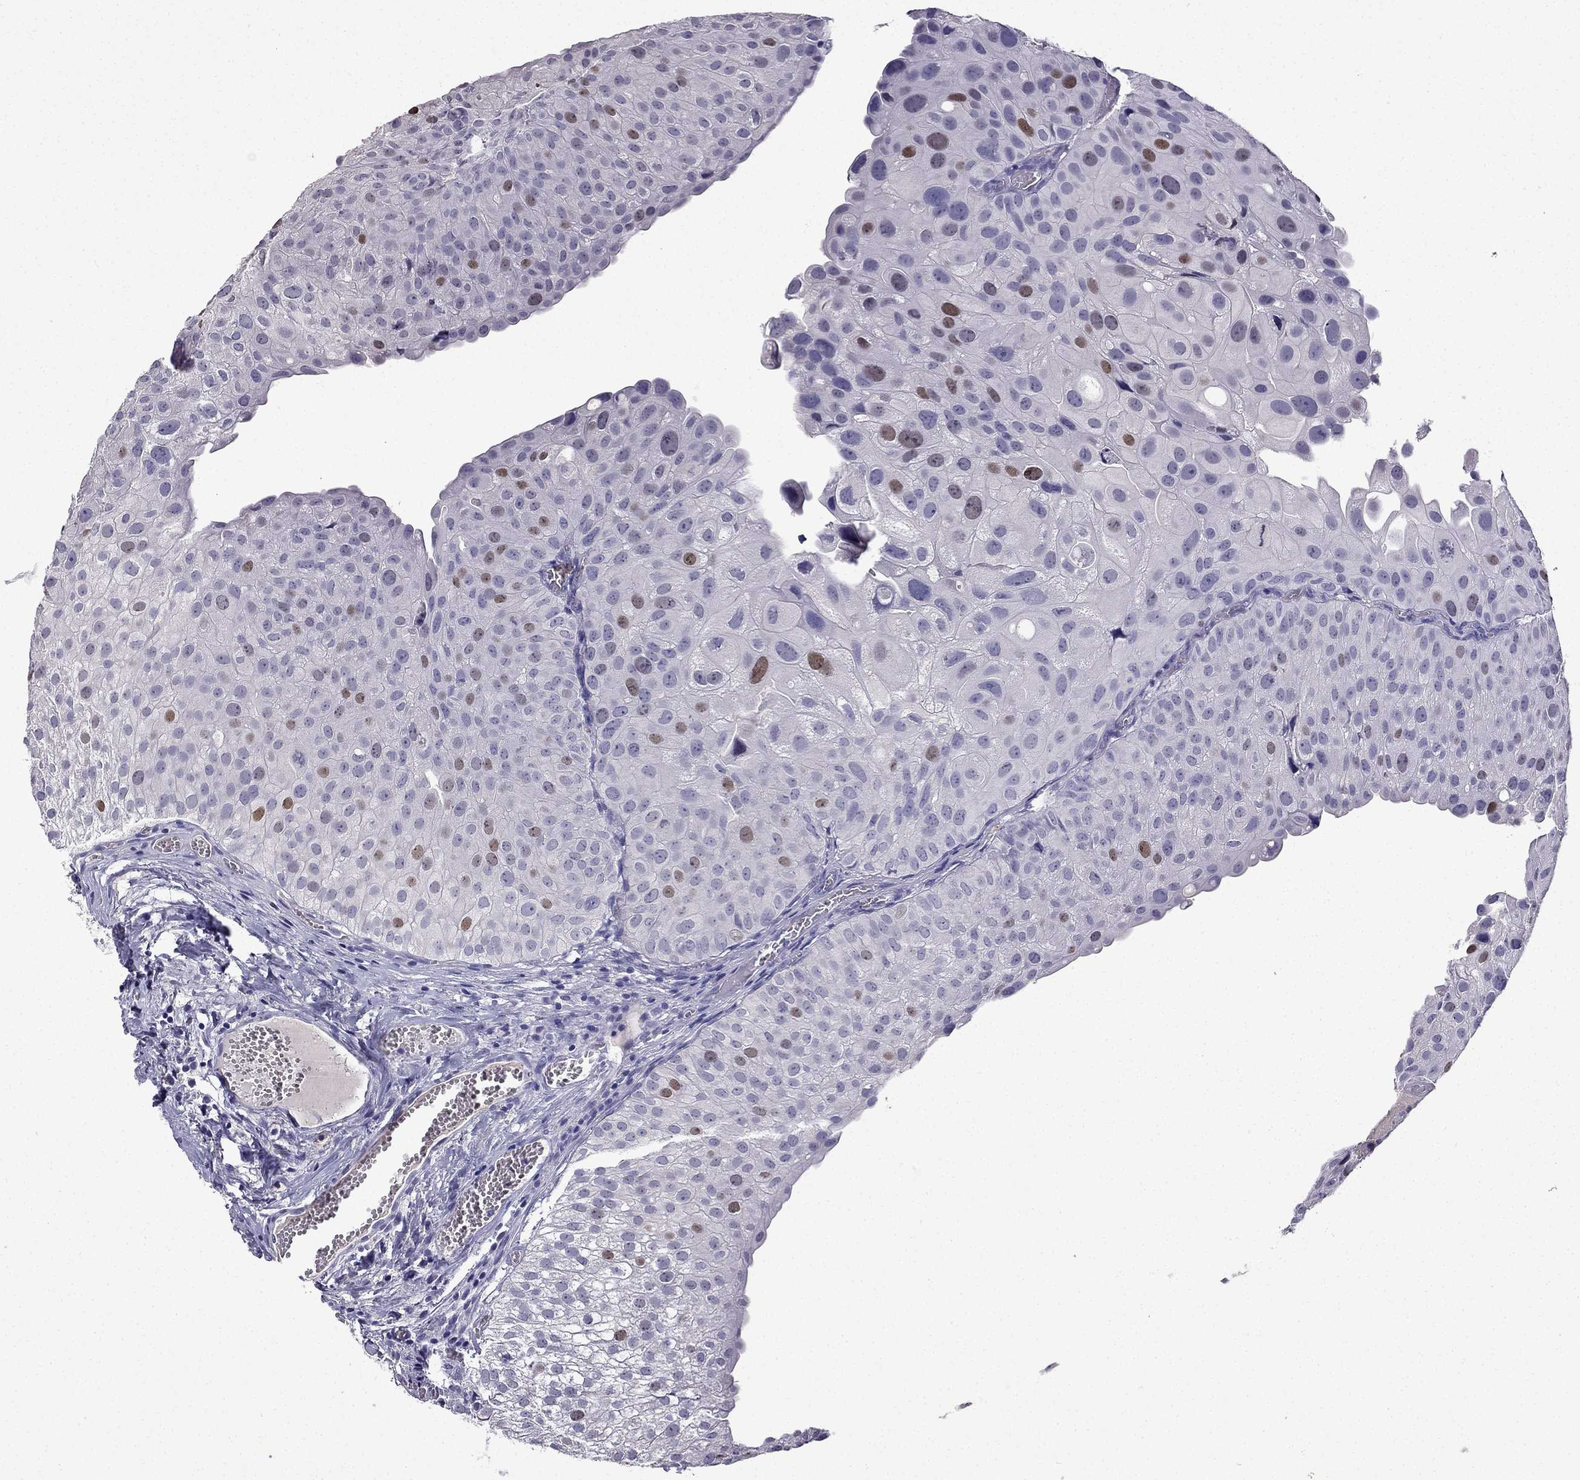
{"staining": {"intensity": "moderate", "quantity": "<25%", "location": "nuclear"}, "tissue": "urothelial cancer", "cell_type": "Tumor cells", "image_type": "cancer", "snomed": [{"axis": "morphology", "description": "Urothelial carcinoma, Low grade"}, {"axis": "topography", "description": "Urinary bladder"}], "caption": "IHC photomicrograph of neoplastic tissue: human low-grade urothelial carcinoma stained using immunohistochemistry (IHC) exhibits low levels of moderate protein expression localized specifically in the nuclear of tumor cells, appearing as a nuclear brown color.", "gene": "UHRF1", "patient": {"sex": "female", "age": 78}}